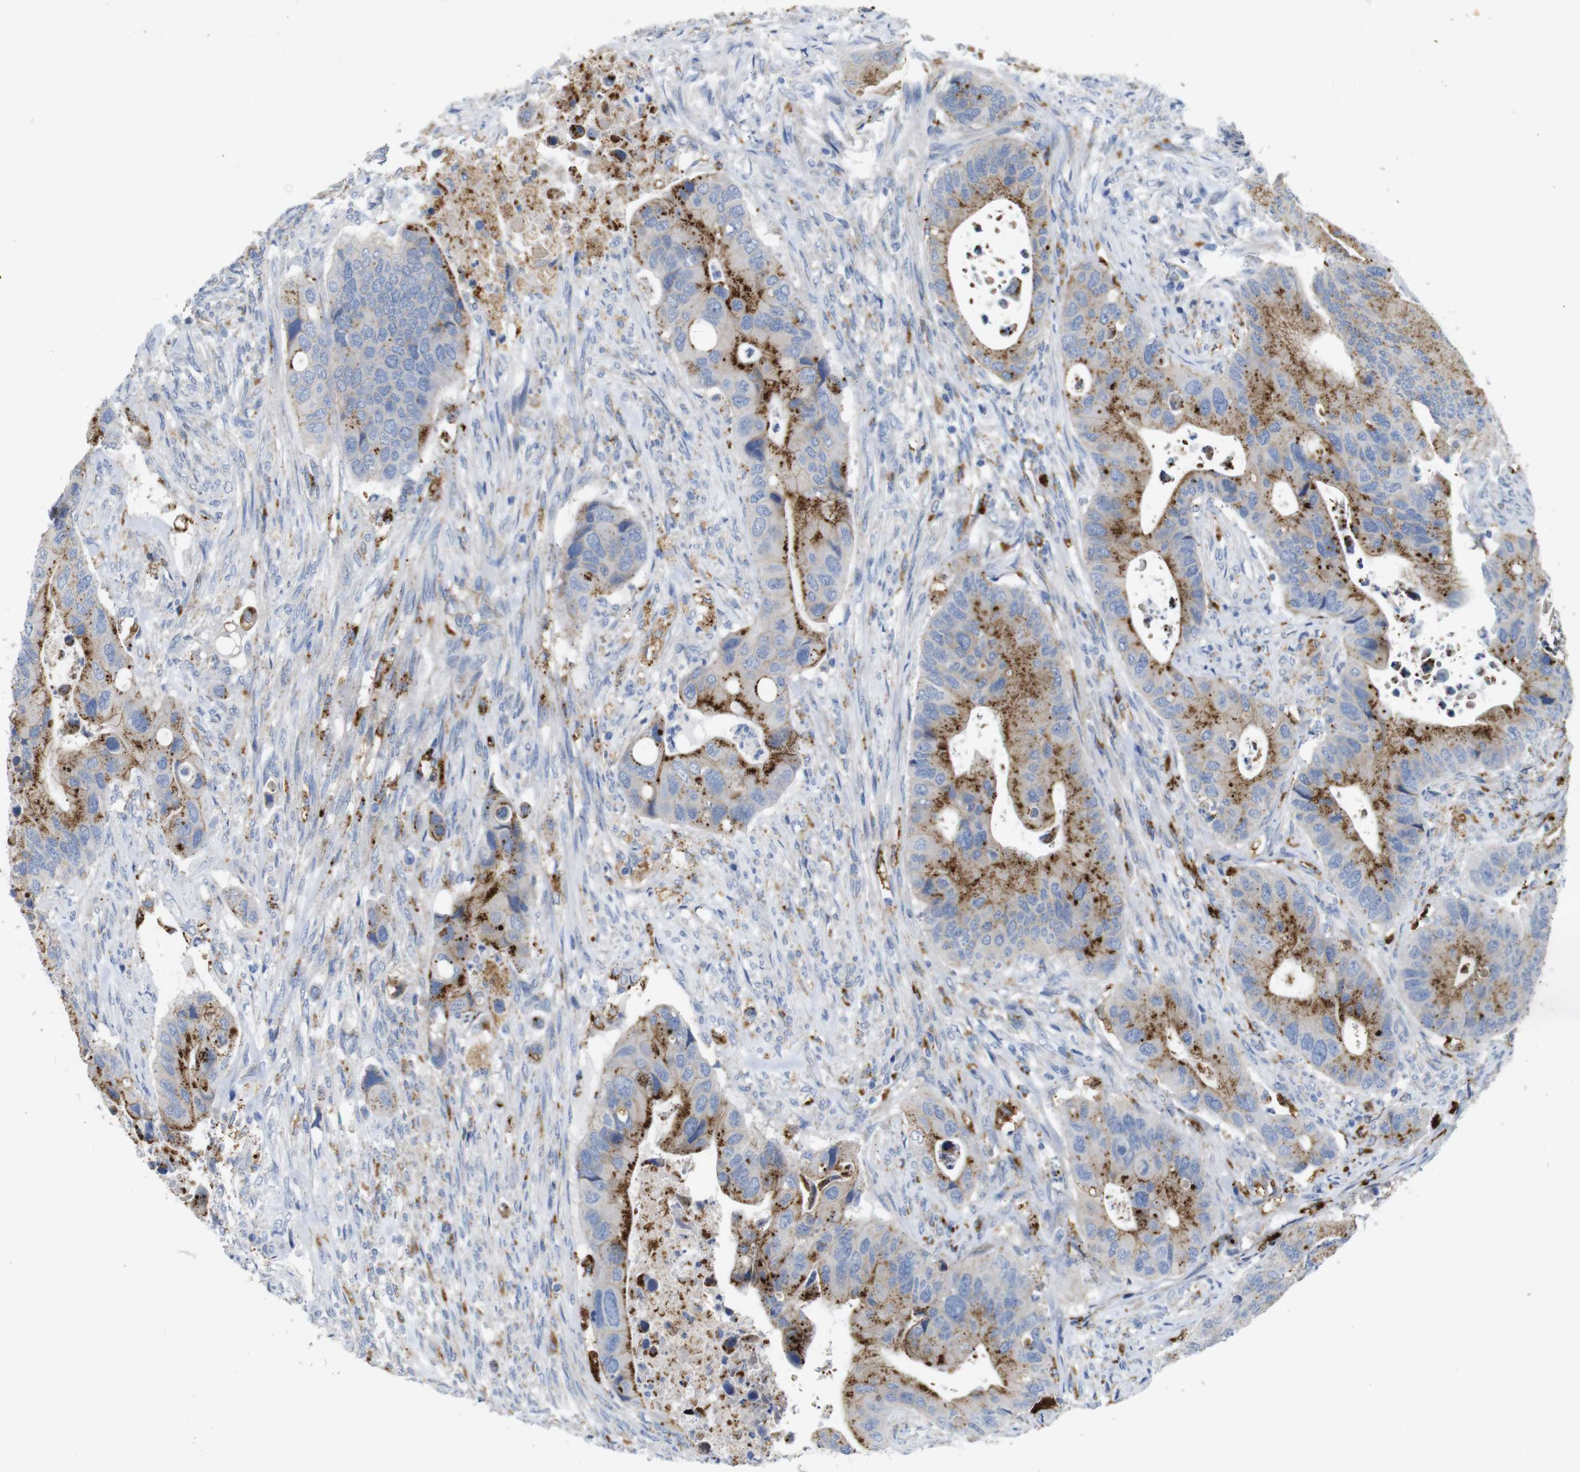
{"staining": {"intensity": "moderate", "quantity": ">75%", "location": "cytoplasmic/membranous"}, "tissue": "colorectal cancer", "cell_type": "Tumor cells", "image_type": "cancer", "snomed": [{"axis": "morphology", "description": "Adenocarcinoma, NOS"}, {"axis": "topography", "description": "Rectum"}], "caption": "Approximately >75% of tumor cells in human adenocarcinoma (colorectal) display moderate cytoplasmic/membranous protein staining as visualized by brown immunohistochemical staining.", "gene": "NHLRC3", "patient": {"sex": "female", "age": 57}}